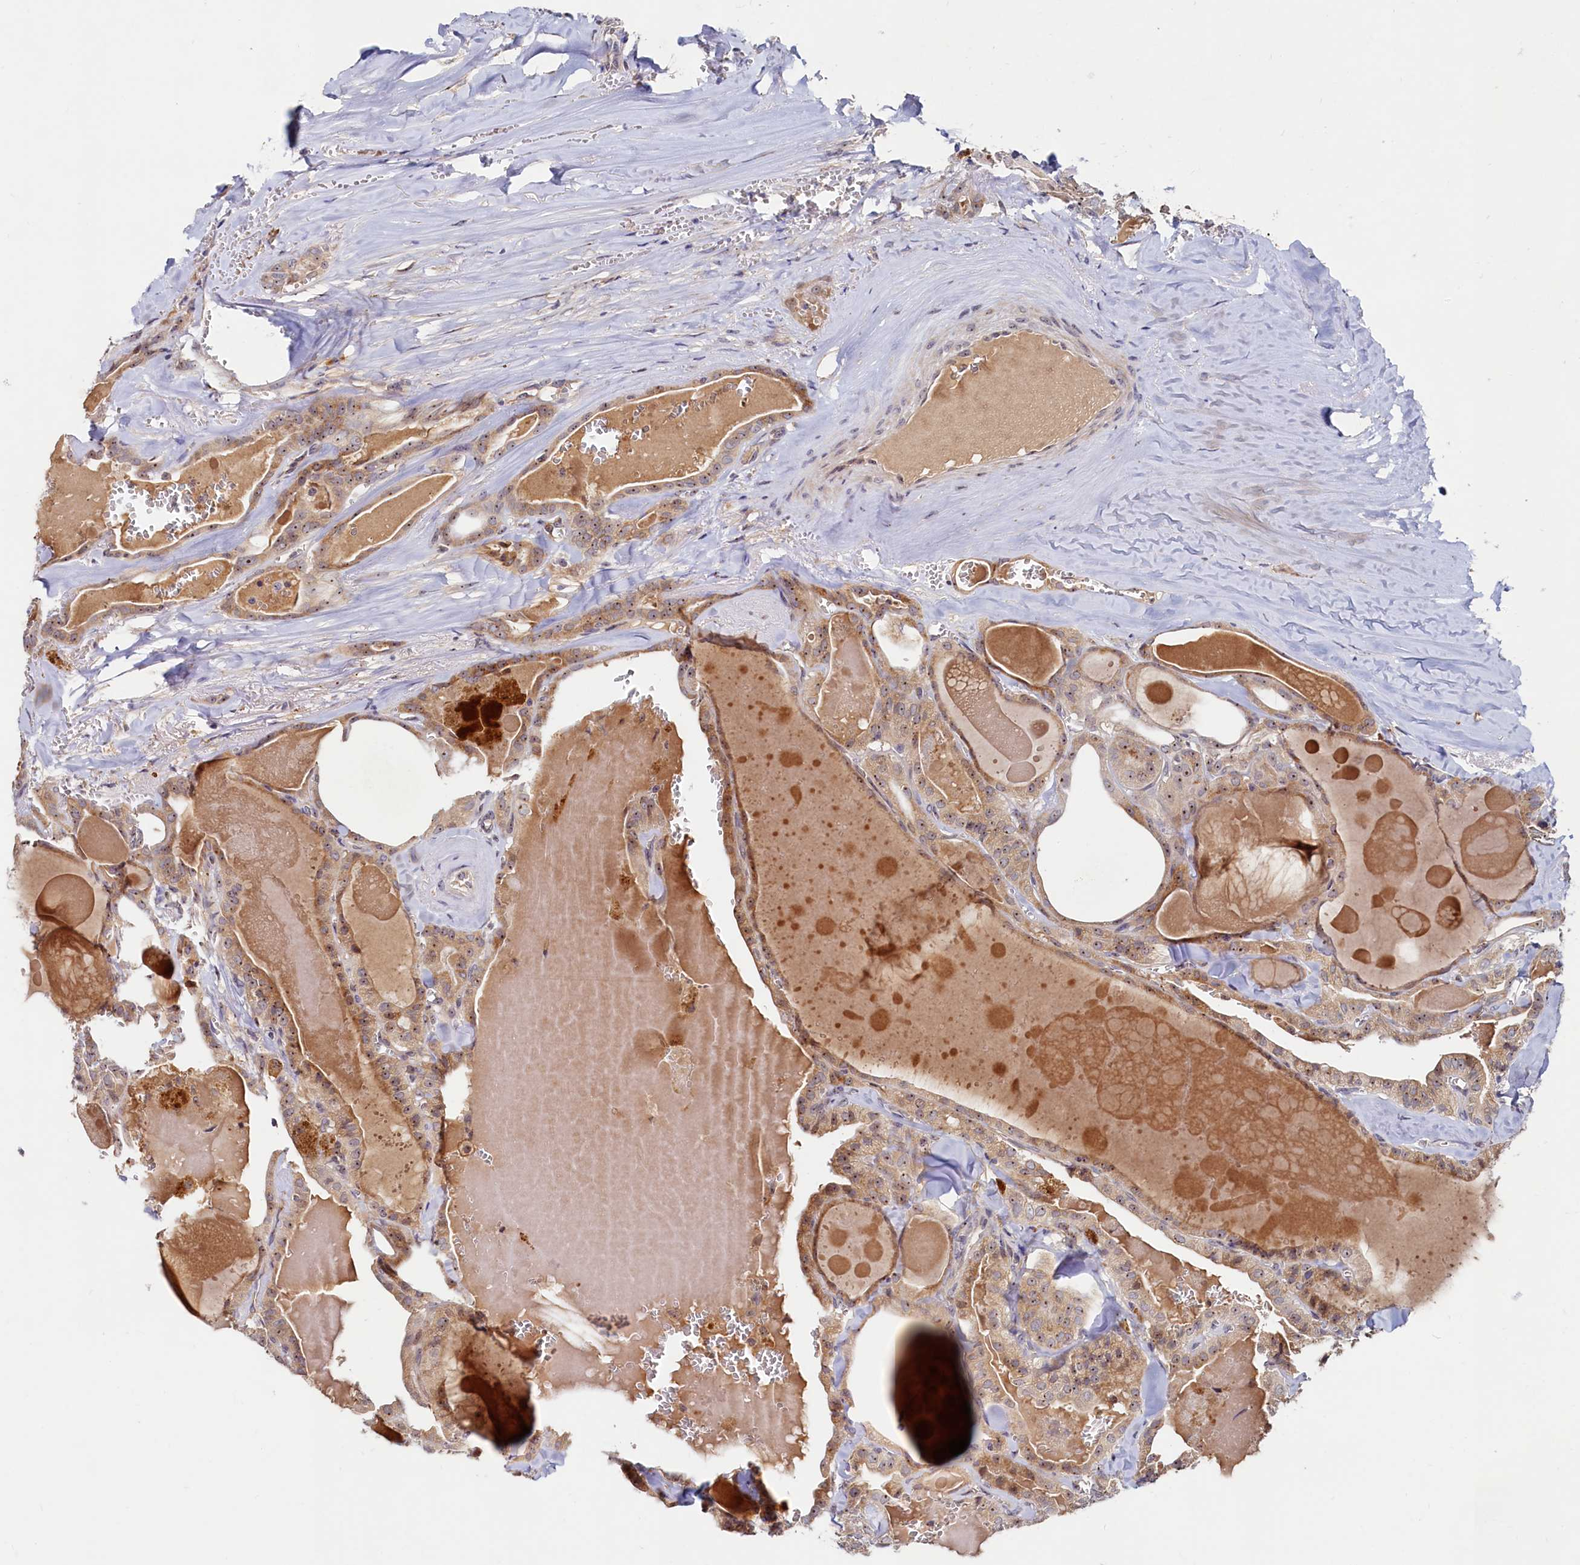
{"staining": {"intensity": "weak", "quantity": ">75%", "location": "cytoplasmic/membranous,nuclear"}, "tissue": "thyroid cancer", "cell_type": "Tumor cells", "image_type": "cancer", "snomed": [{"axis": "morphology", "description": "Papillary adenocarcinoma, NOS"}, {"axis": "topography", "description": "Thyroid gland"}], "caption": "This is an image of immunohistochemistry staining of thyroid cancer, which shows weak expression in the cytoplasmic/membranous and nuclear of tumor cells.", "gene": "RGS7BP", "patient": {"sex": "male", "age": 52}}